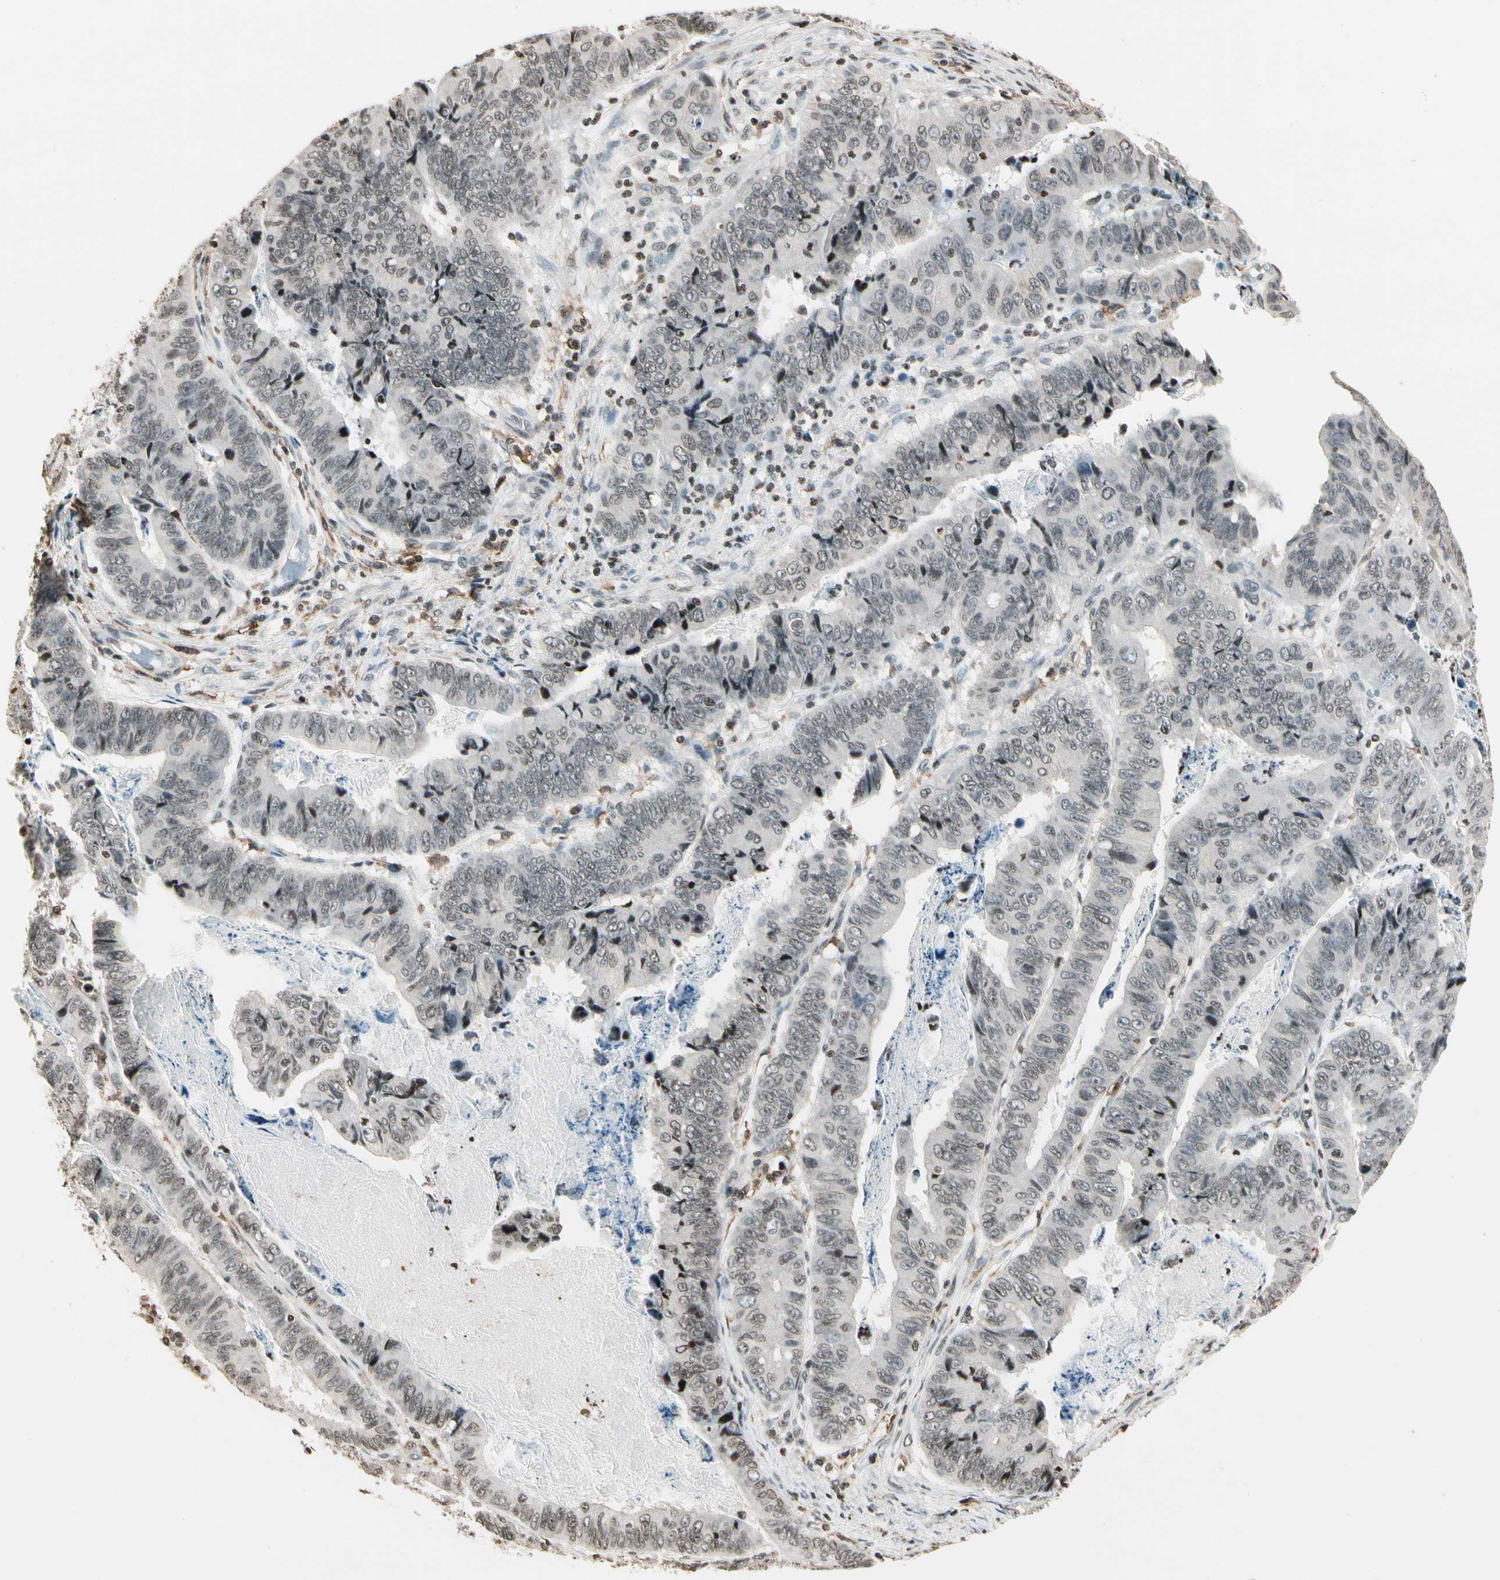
{"staining": {"intensity": "weak", "quantity": "25%-75%", "location": "nuclear"}, "tissue": "stomach cancer", "cell_type": "Tumor cells", "image_type": "cancer", "snomed": [{"axis": "morphology", "description": "Adenocarcinoma, NOS"}, {"axis": "topography", "description": "Stomach, lower"}], "caption": "Immunohistochemical staining of stomach cancer shows weak nuclear protein positivity in about 25%-75% of tumor cells. Immunohistochemistry stains the protein in brown and the nuclei are stained blue.", "gene": "FER", "patient": {"sex": "male", "age": 77}}